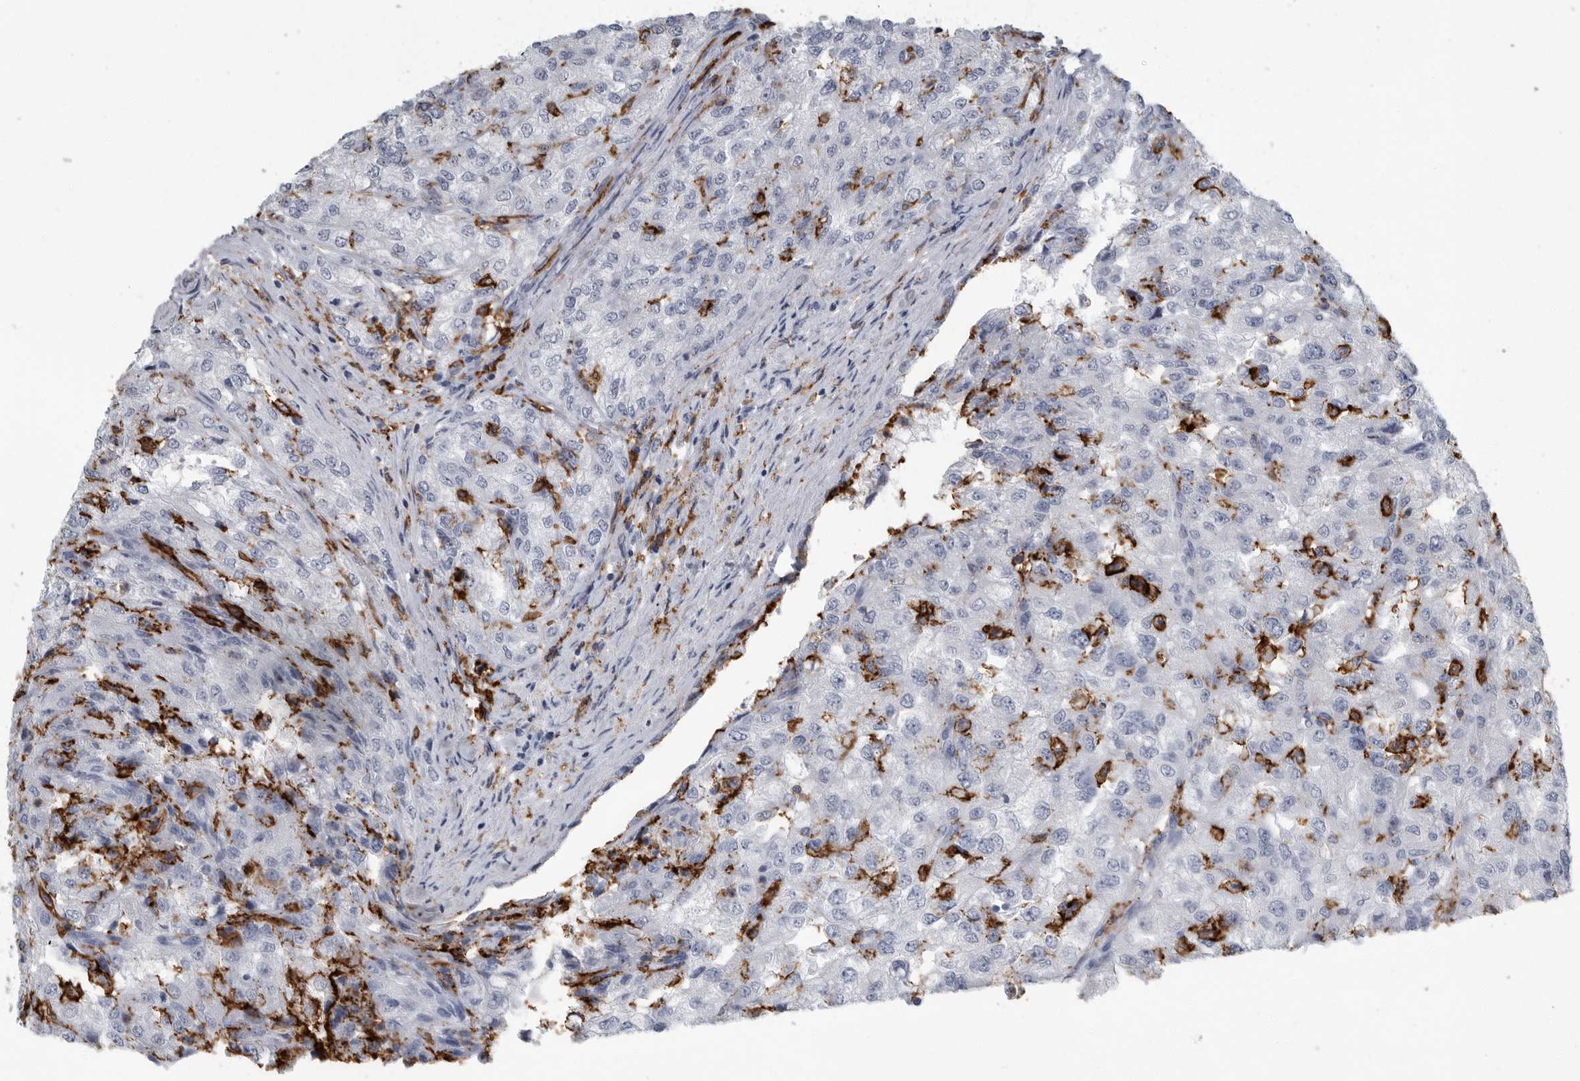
{"staining": {"intensity": "negative", "quantity": "none", "location": "none"}, "tissue": "renal cancer", "cell_type": "Tumor cells", "image_type": "cancer", "snomed": [{"axis": "morphology", "description": "Adenocarcinoma, NOS"}, {"axis": "topography", "description": "Kidney"}], "caption": "Tumor cells are negative for protein expression in human adenocarcinoma (renal).", "gene": "FCER1G", "patient": {"sex": "female", "age": 54}}